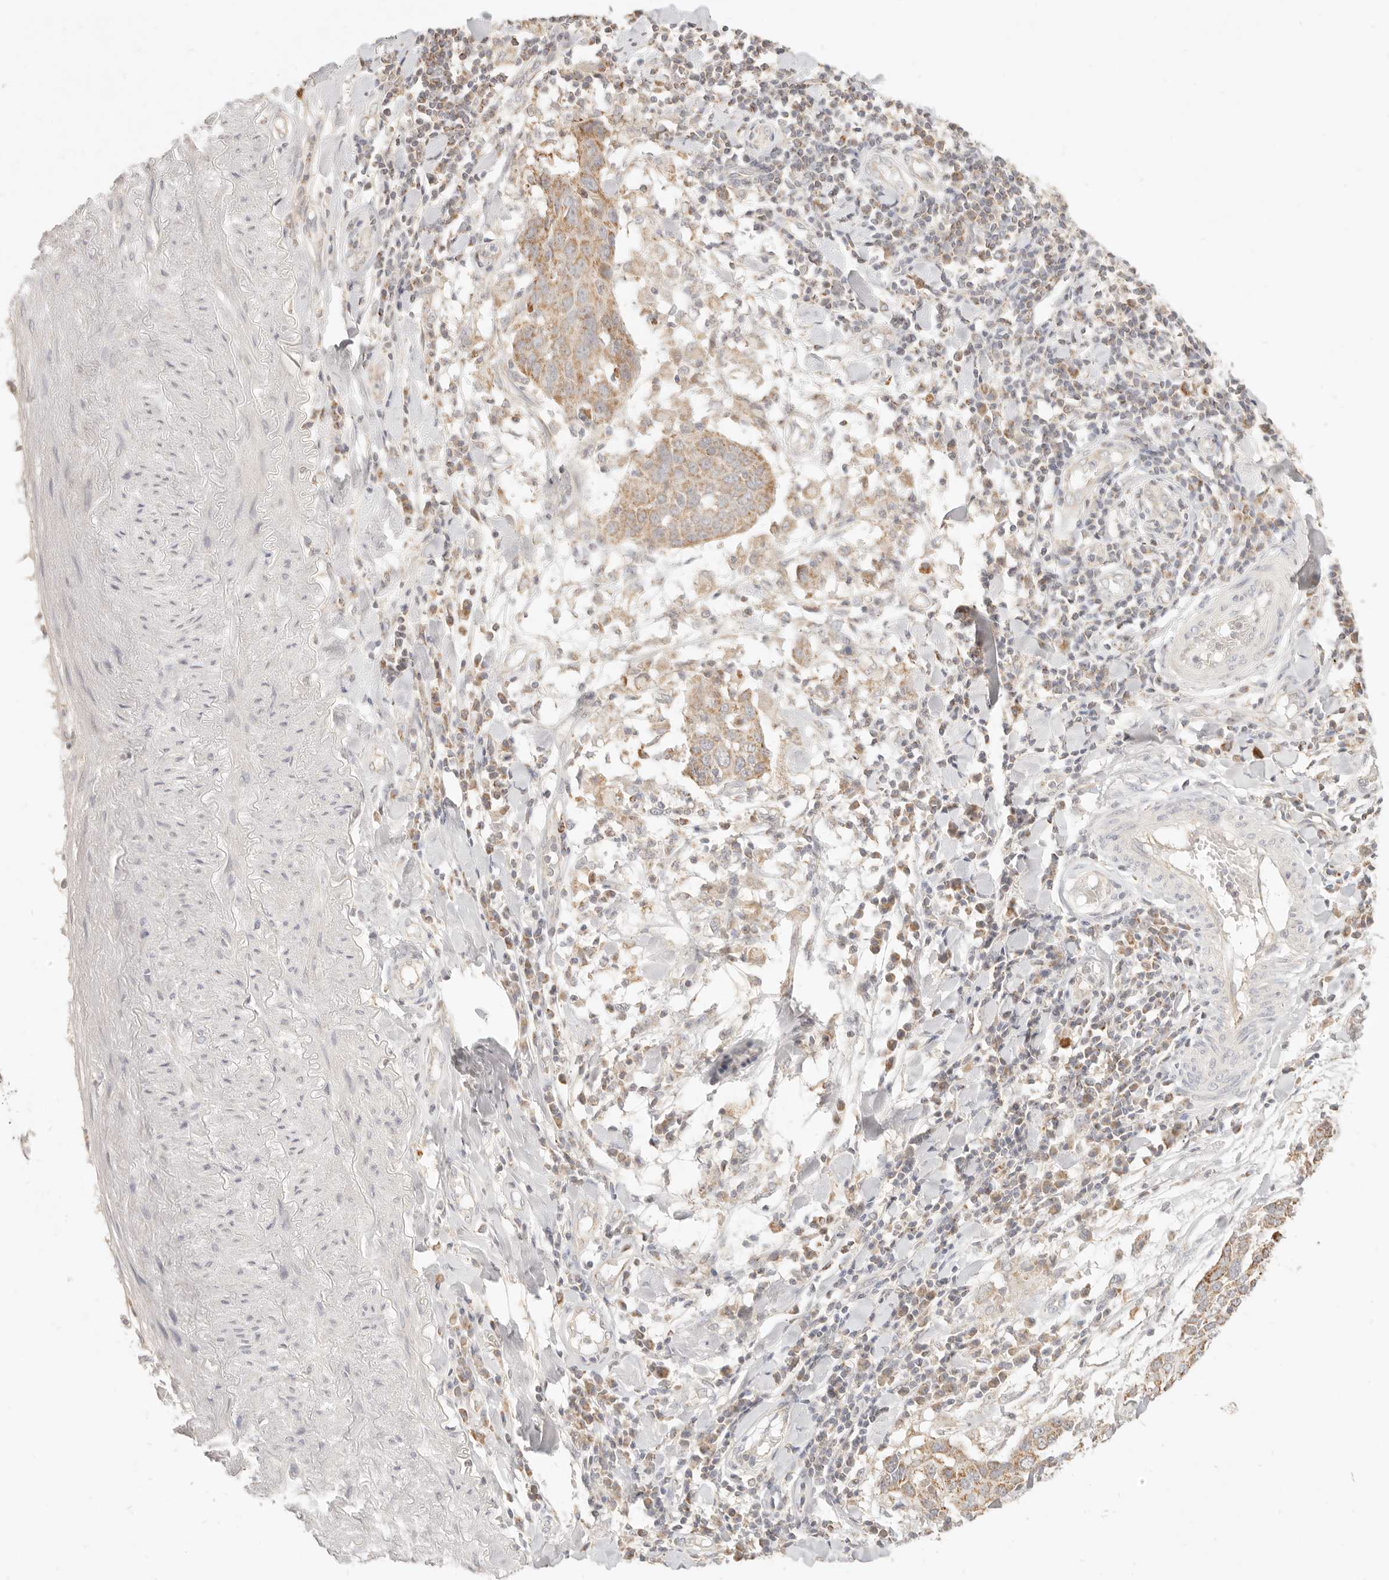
{"staining": {"intensity": "moderate", "quantity": ">75%", "location": "cytoplasmic/membranous"}, "tissue": "lung cancer", "cell_type": "Tumor cells", "image_type": "cancer", "snomed": [{"axis": "morphology", "description": "Squamous cell carcinoma, NOS"}, {"axis": "topography", "description": "Lung"}], "caption": "About >75% of tumor cells in lung squamous cell carcinoma reveal moderate cytoplasmic/membranous protein positivity as visualized by brown immunohistochemical staining.", "gene": "CPLANE2", "patient": {"sex": "male", "age": 65}}